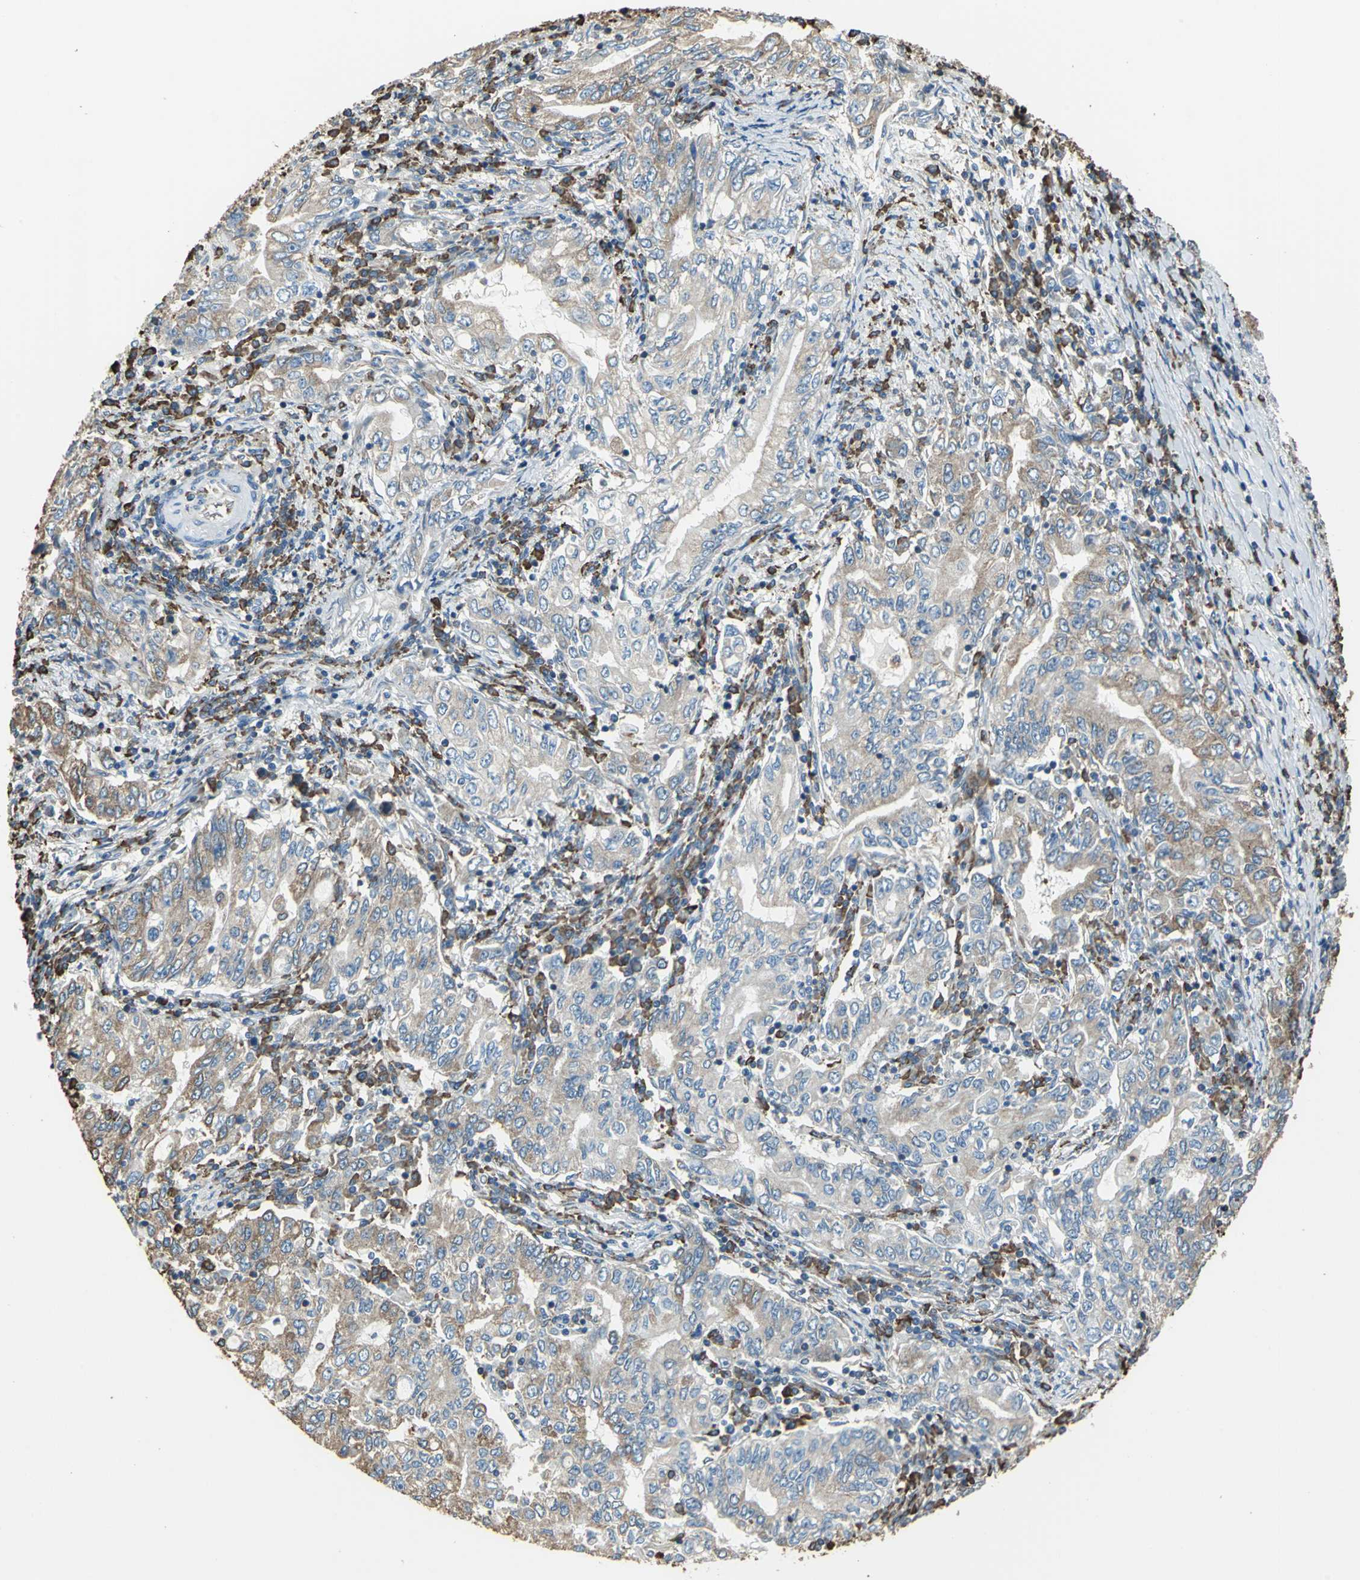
{"staining": {"intensity": "moderate", "quantity": ">75%", "location": "cytoplasmic/membranous"}, "tissue": "stomach cancer", "cell_type": "Tumor cells", "image_type": "cancer", "snomed": [{"axis": "morphology", "description": "Adenocarcinoma, NOS"}, {"axis": "topography", "description": "Stomach, lower"}], "caption": "This image shows immunohistochemistry (IHC) staining of human stomach cancer, with medium moderate cytoplasmic/membranous staining in about >75% of tumor cells.", "gene": "GPANK1", "patient": {"sex": "female", "age": 72}}